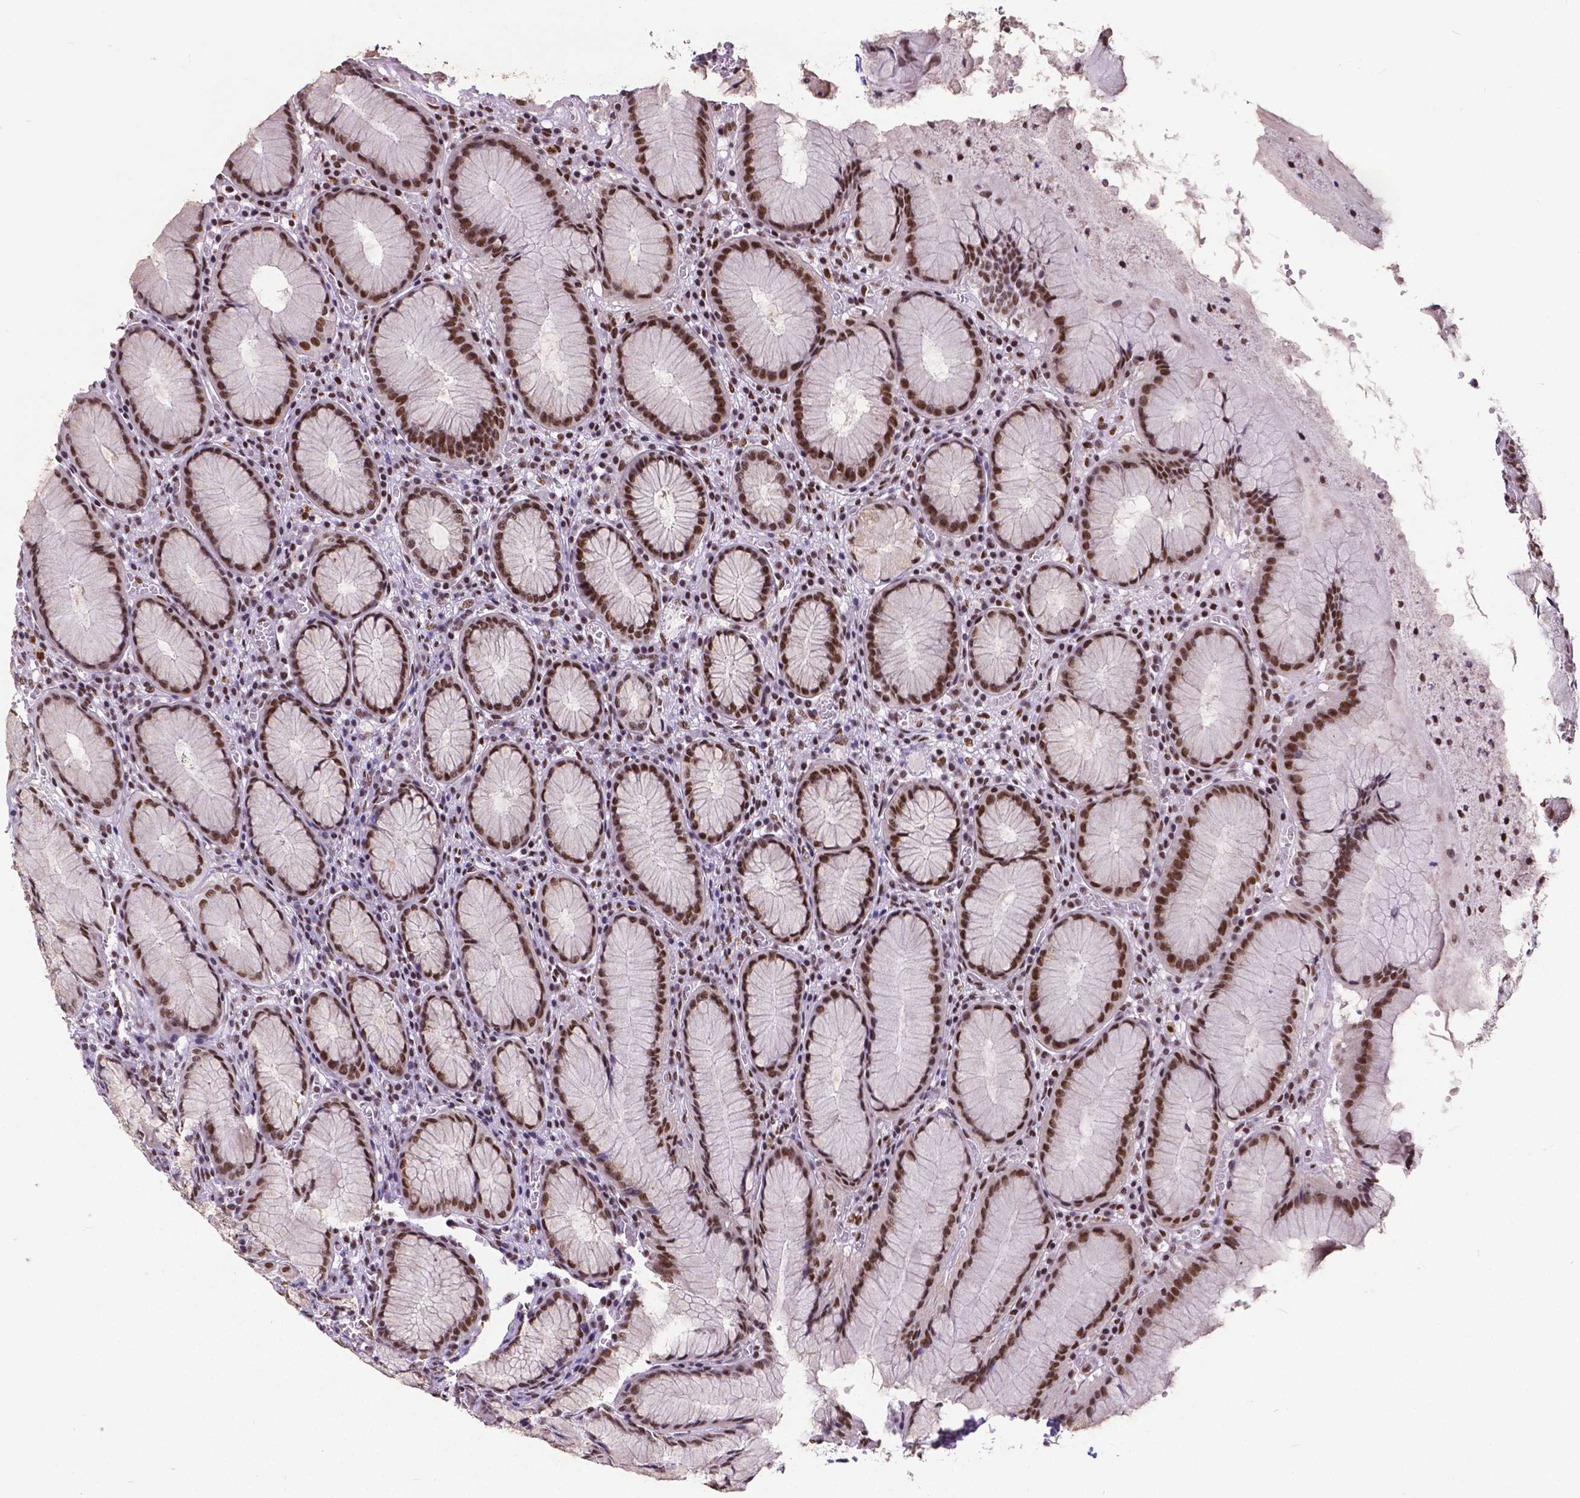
{"staining": {"intensity": "strong", "quantity": ">75%", "location": "nuclear"}, "tissue": "stomach", "cell_type": "Glandular cells", "image_type": "normal", "snomed": [{"axis": "morphology", "description": "Normal tissue, NOS"}, {"axis": "topography", "description": "Stomach"}], "caption": "Immunohistochemistry histopathology image of benign human stomach stained for a protein (brown), which exhibits high levels of strong nuclear expression in approximately >75% of glandular cells.", "gene": "ATRX", "patient": {"sex": "male", "age": 55}}